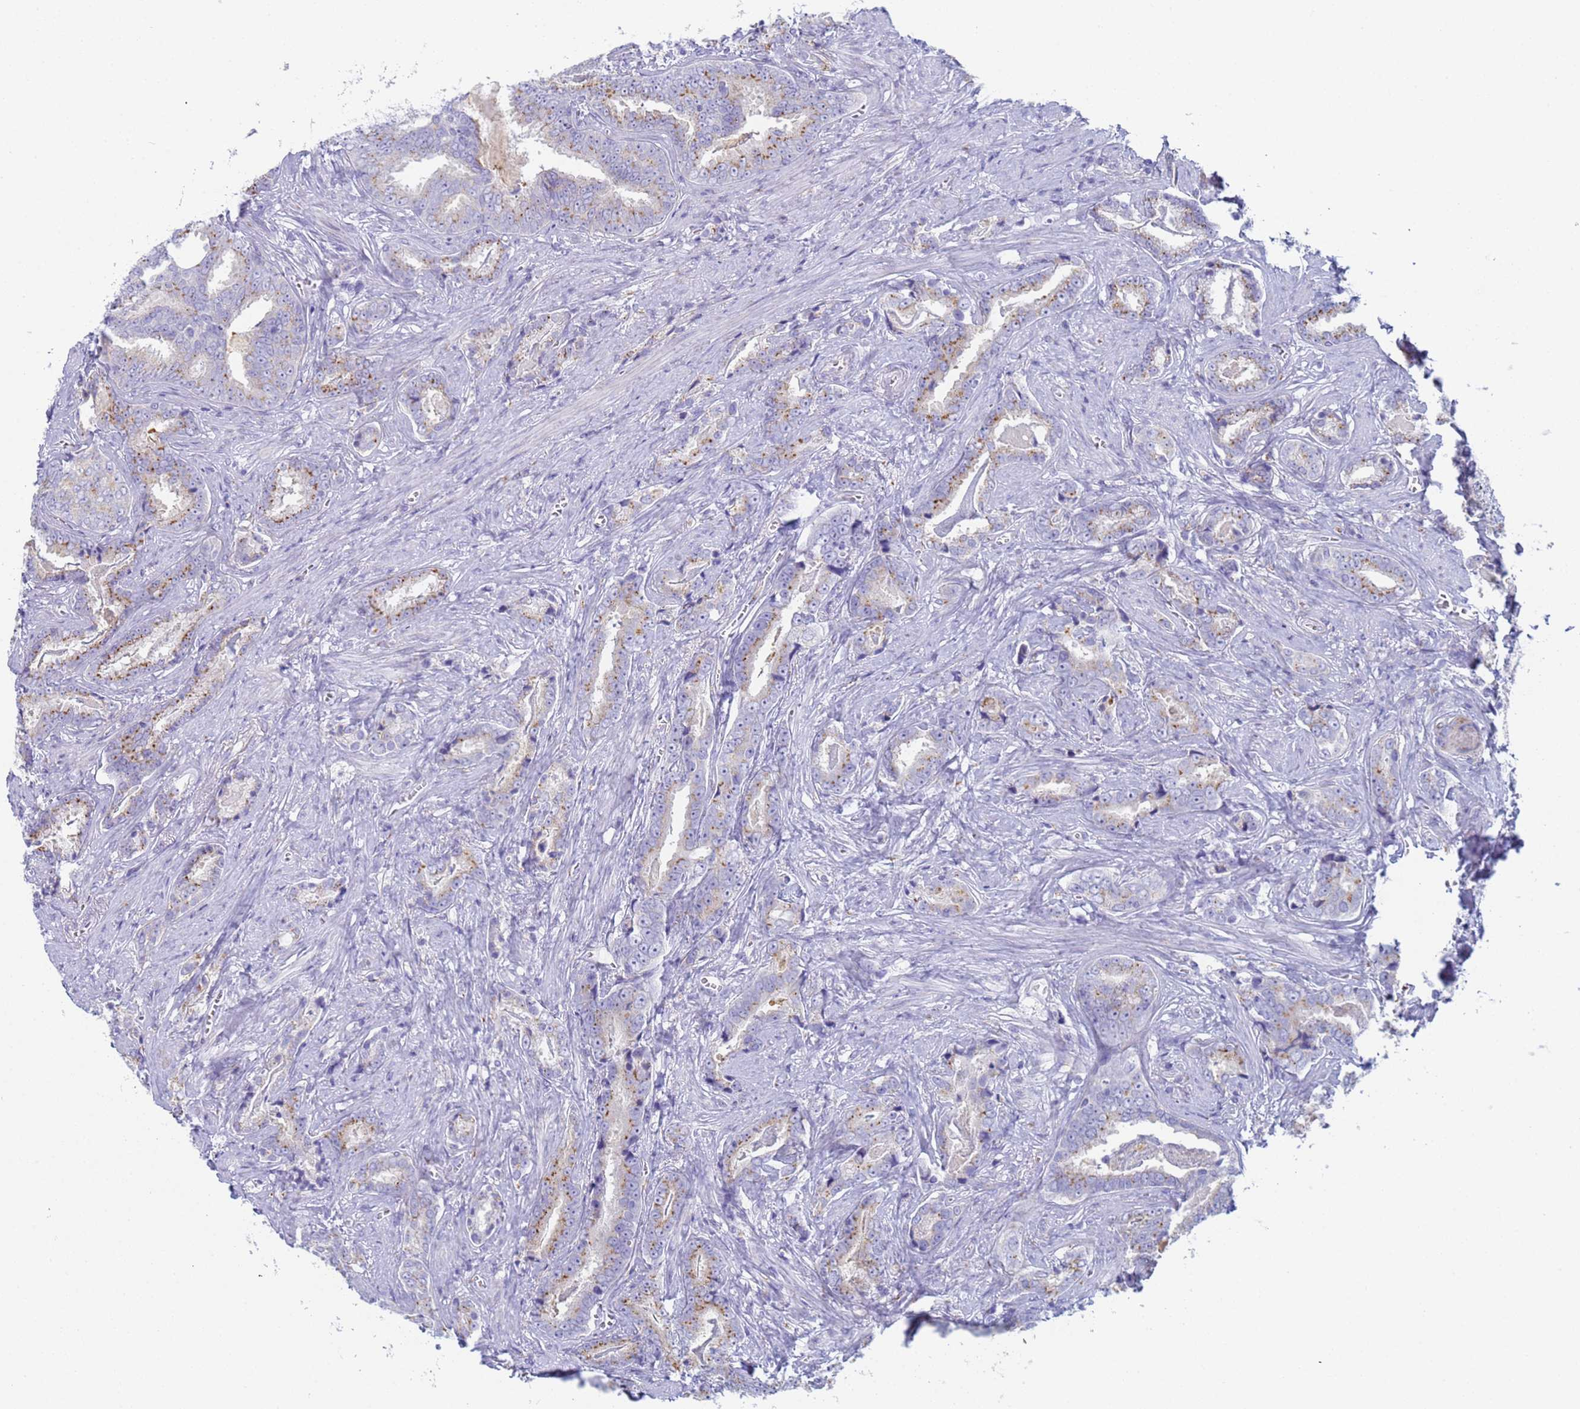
{"staining": {"intensity": "moderate", "quantity": "25%-75%", "location": "cytoplasmic/membranous"}, "tissue": "prostate cancer", "cell_type": "Tumor cells", "image_type": "cancer", "snomed": [{"axis": "morphology", "description": "Adenocarcinoma, High grade"}, {"axis": "topography", "description": "Prostate"}], "caption": "The histopathology image shows staining of adenocarcinoma (high-grade) (prostate), revealing moderate cytoplasmic/membranous protein staining (brown color) within tumor cells.", "gene": "CR1", "patient": {"sex": "male", "age": 67}}